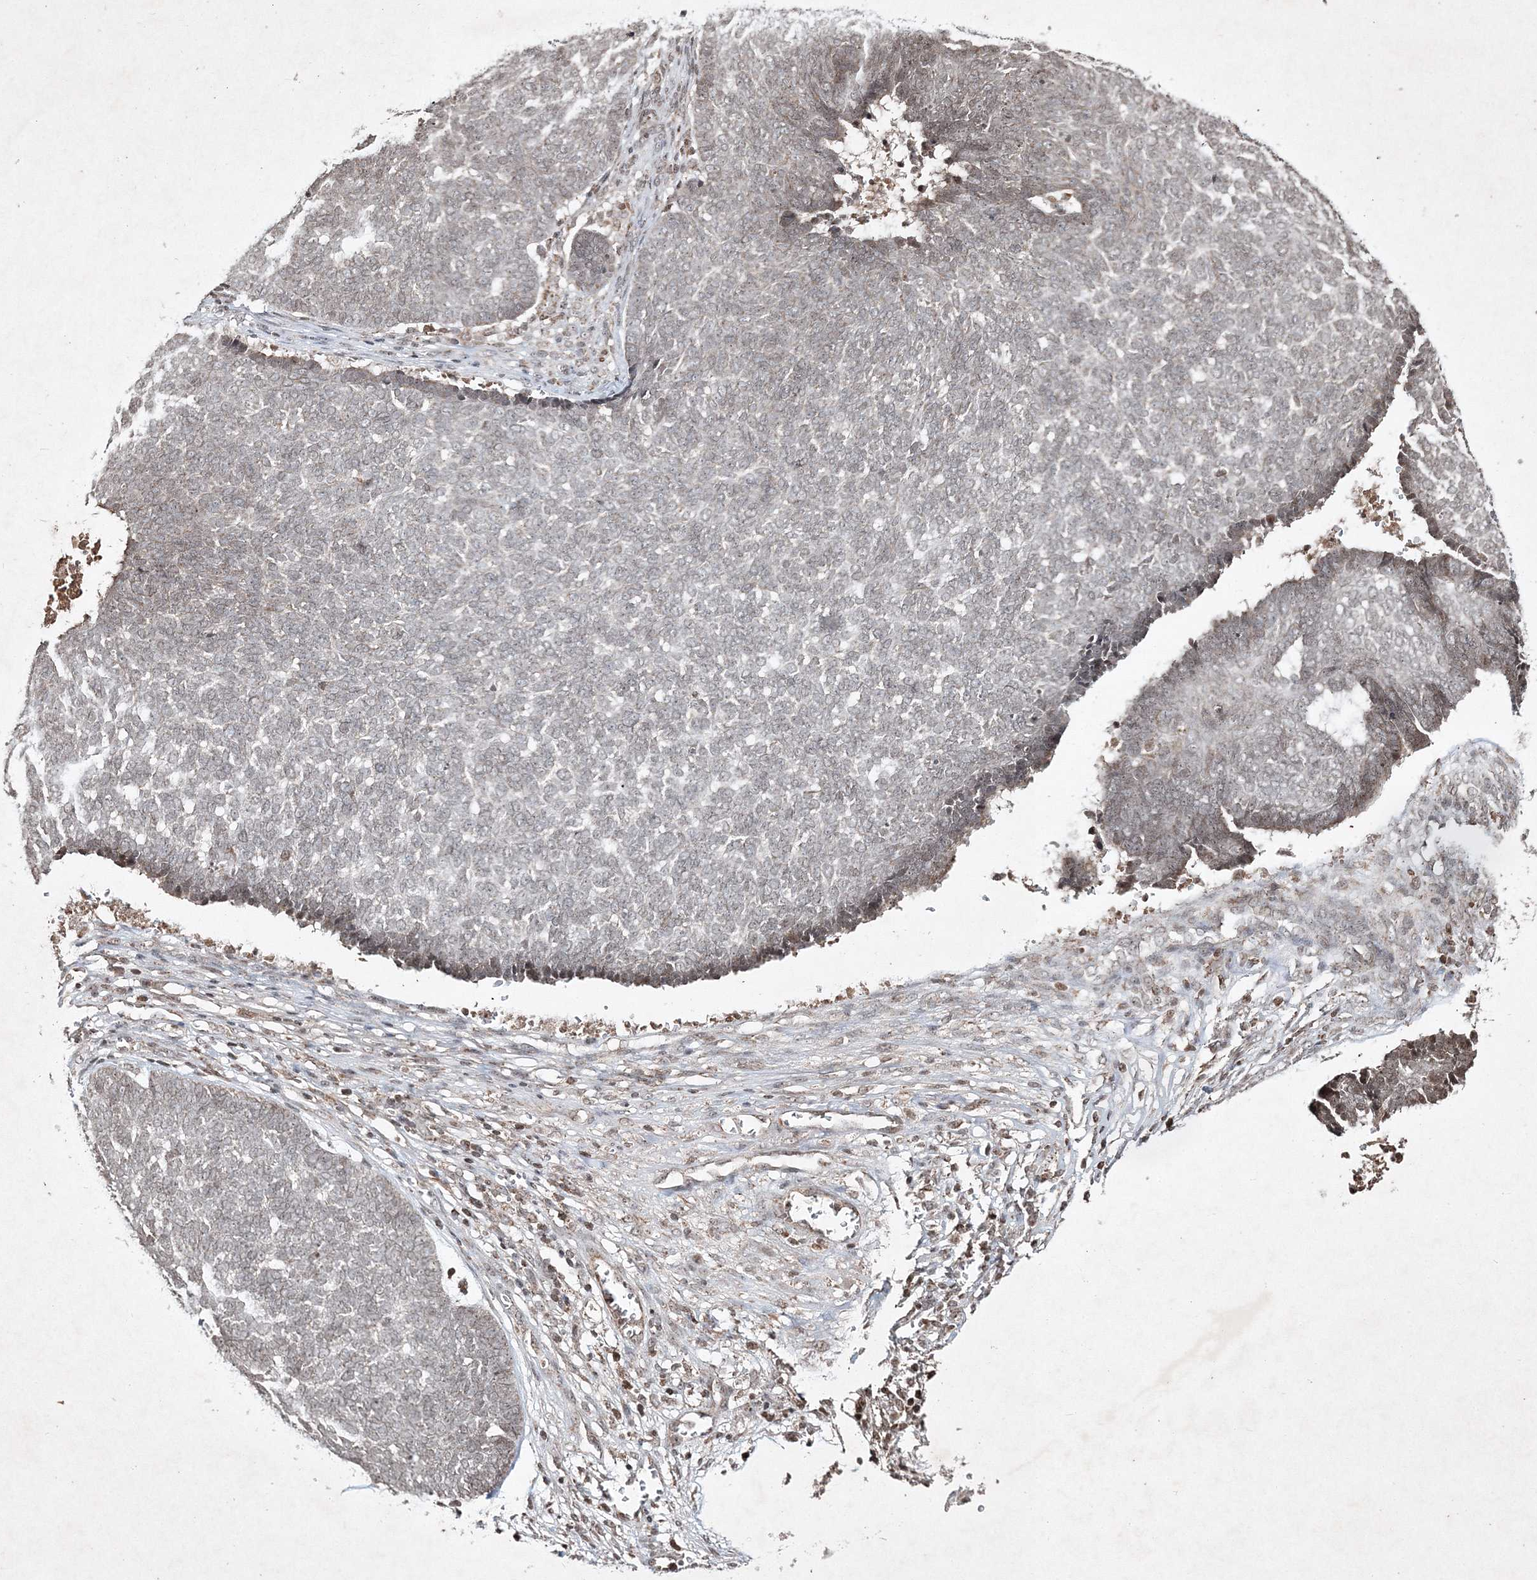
{"staining": {"intensity": "weak", "quantity": "<25%", "location": "nuclear"}, "tissue": "skin cancer", "cell_type": "Tumor cells", "image_type": "cancer", "snomed": [{"axis": "morphology", "description": "Basal cell carcinoma"}, {"axis": "topography", "description": "Skin"}], "caption": "The immunohistochemistry (IHC) micrograph has no significant expression in tumor cells of skin cancer (basal cell carcinoma) tissue.", "gene": "CARM1", "patient": {"sex": "male", "age": 84}}